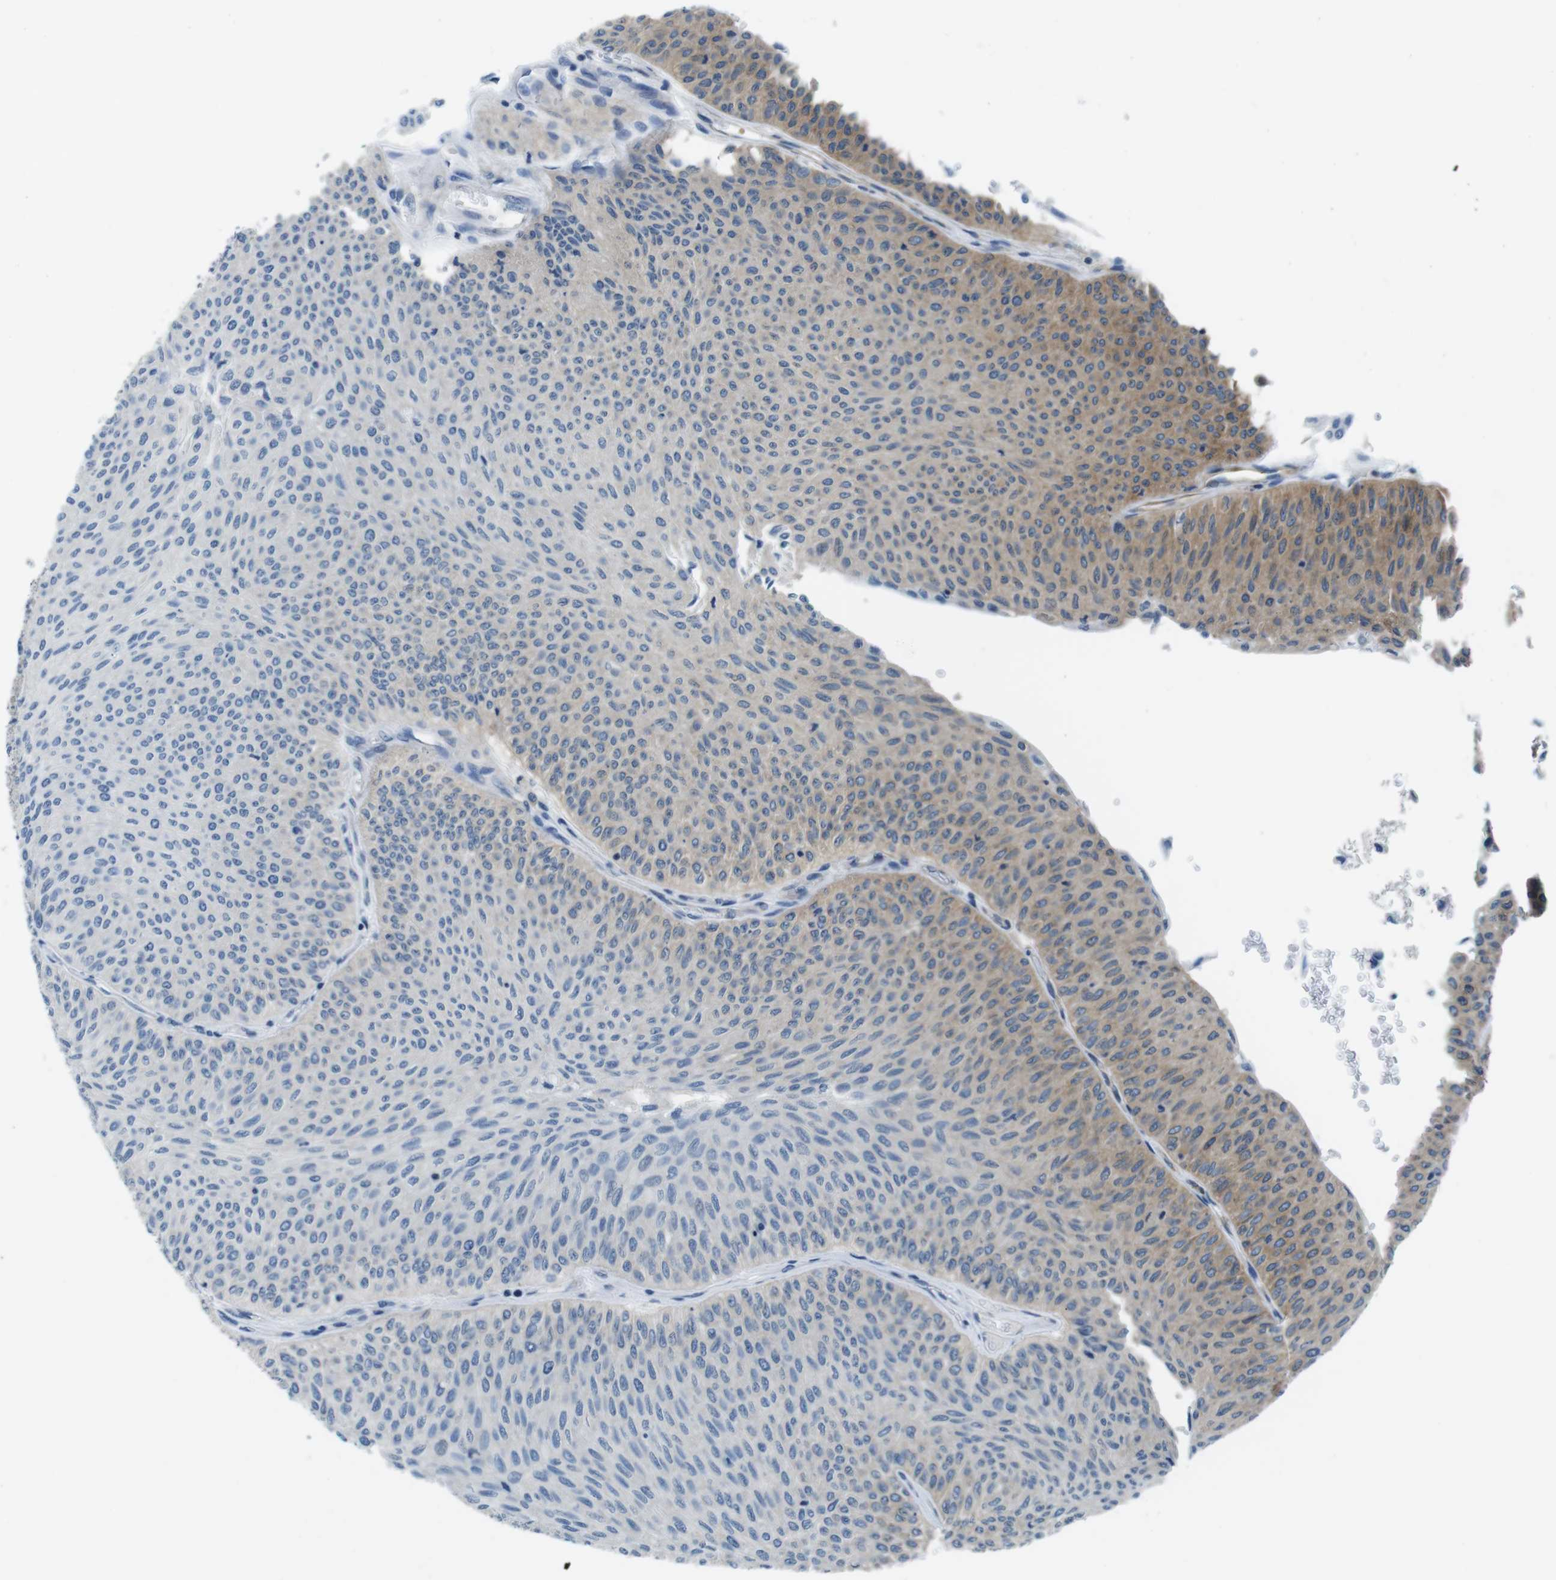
{"staining": {"intensity": "moderate", "quantity": "25%-75%", "location": "cytoplasmic/membranous"}, "tissue": "urothelial cancer", "cell_type": "Tumor cells", "image_type": "cancer", "snomed": [{"axis": "morphology", "description": "Urothelial carcinoma, Low grade"}, {"axis": "topography", "description": "Urinary bladder"}], "caption": "Immunohistochemistry (IHC) photomicrograph of urothelial cancer stained for a protein (brown), which exhibits medium levels of moderate cytoplasmic/membranous expression in about 25%-75% of tumor cells.", "gene": "EIF2B5", "patient": {"sex": "male", "age": 78}}